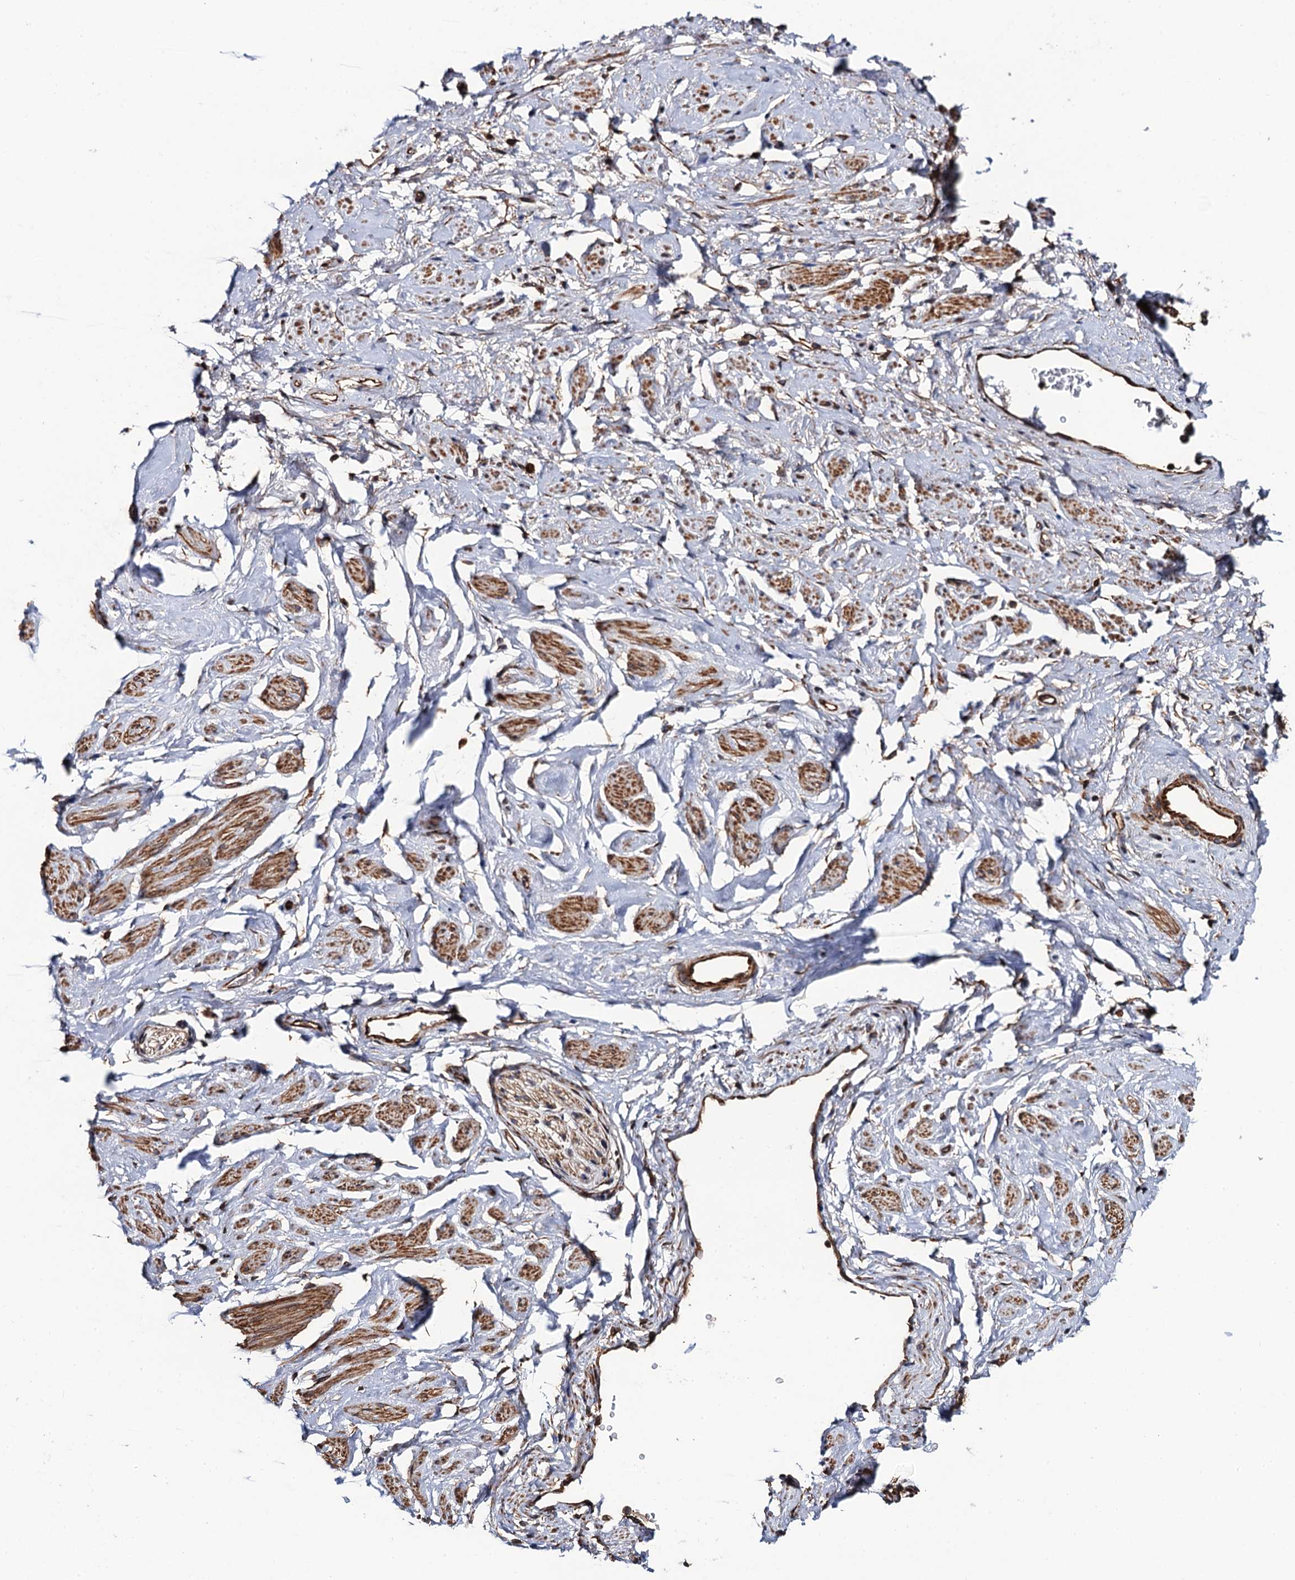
{"staining": {"intensity": "moderate", "quantity": "<25%", "location": "cytoplasmic/membranous"}, "tissue": "adipose tissue", "cell_type": "Adipocytes", "image_type": "normal", "snomed": [{"axis": "morphology", "description": "Normal tissue, NOS"}, {"axis": "morphology", "description": "Adenocarcinoma, NOS"}, {"axis": "topography", "description": "Rectum"}, {"axis": "topography", "description": "Vagina"}, {"axis": "topography", "description": "Peripheral nerve tissue"}], "caption": "Adipose tissue stained with a protein marker reveals moderate staining in adipocytes.", "gene": "FSIP1", "patient": {"sex": "female", "age": 71}}